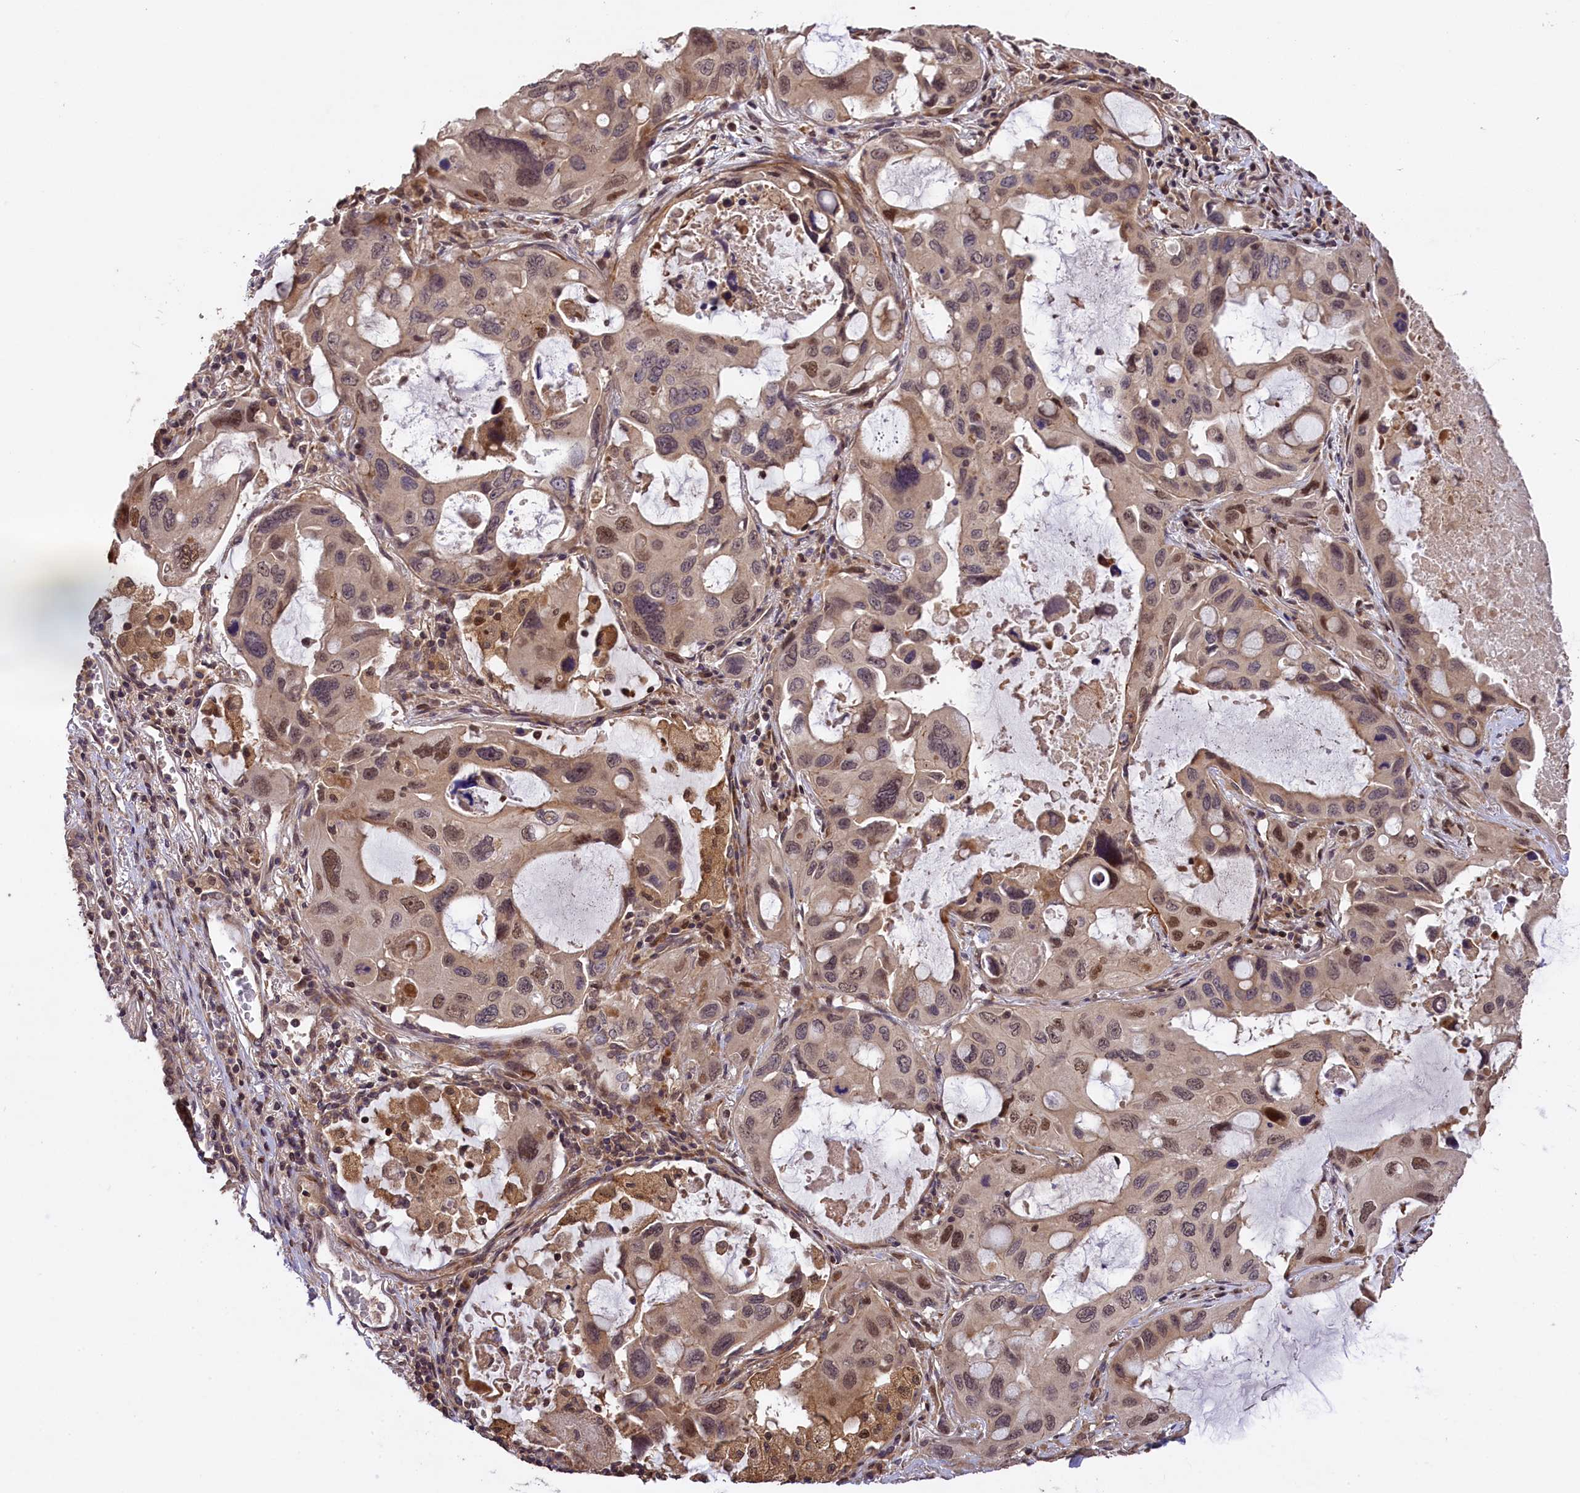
{"staining": {"intensity": "weak", "quantity": "25%-75%", "location": "nuclear"}, "tissue": "lung cancer", "cell_type": "Tumor cells", "image_type": "cancer", "snomed": [{"axis": "morphology", "description": "Squamous cell carcinoma, NOS"}, {"axis": "topography", "description": "Lung"}], "caption": "The photomicrograph reveals staining of lung squamous cell carcinoma, revealing weak nuclear protein expression (brown color) within tumor cells.", "gene": "DNAJB9", "patient": {"sex": "female", "age": 73}}